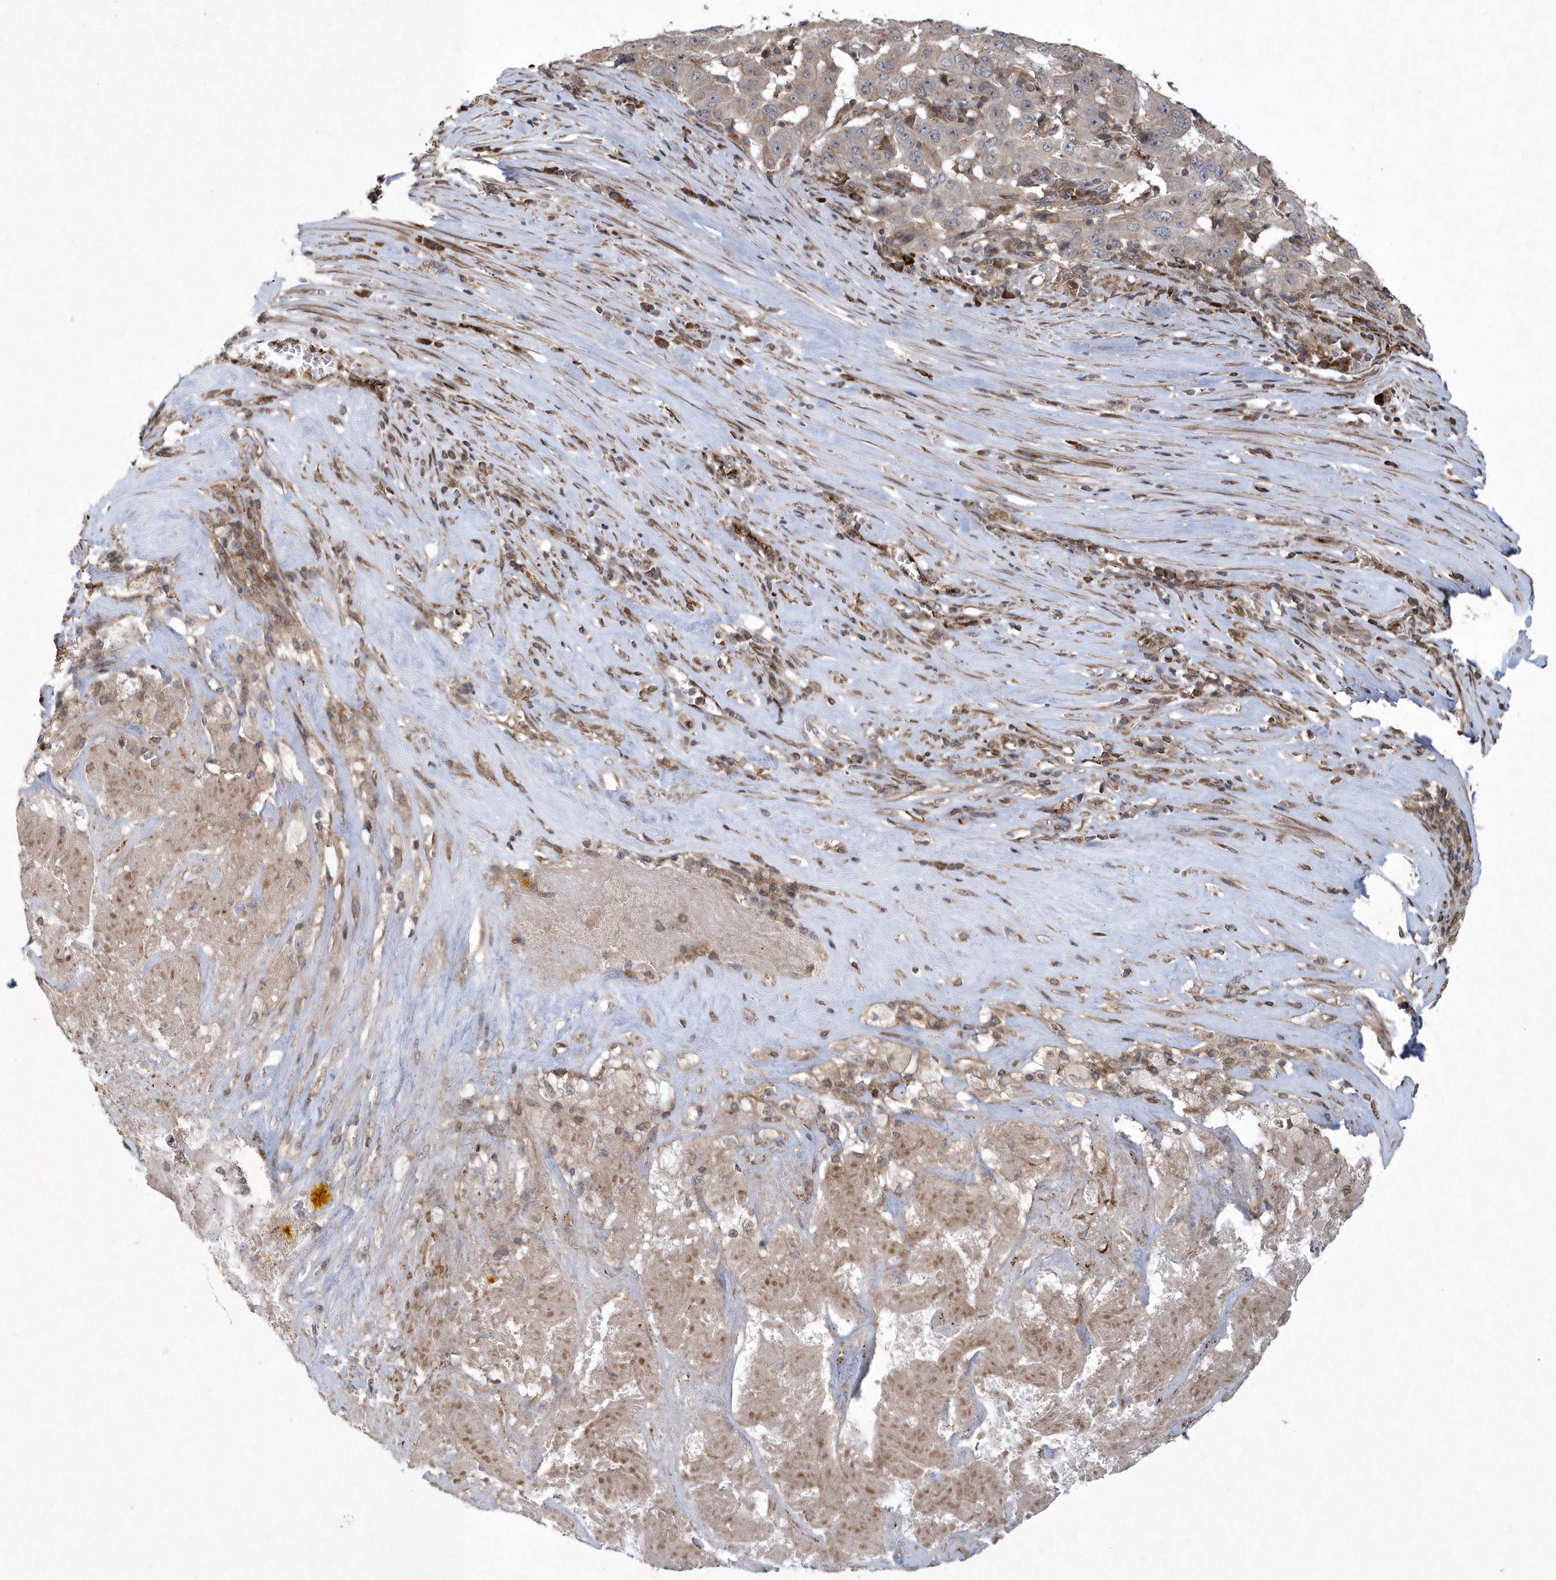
{"staining": {"intensity": "weak", "quantity": "25%-75%", "location": "cytoplasmic/membranous"}, "tissue": "pancreatic cancer", "cell_type": "Tumor cells", "image_type": "cancer", "snomed": [{"axis": "morphology", "description": "Adenocarcinoma, NOS"}, {"axis": "topography", "description": "Pancreas"}], "caption": "Pancreatic cancer (adenocarcinoma) stained with DAB (3,3'-diaminobenzidine) immunohistochemistry (IHC) displays low levels of weak cytoplasmic/membranous staining in approximately 25%-75% of tumor cells.", "gene": "N4BP2", "patient": {"sex": "male", "age": 63}}